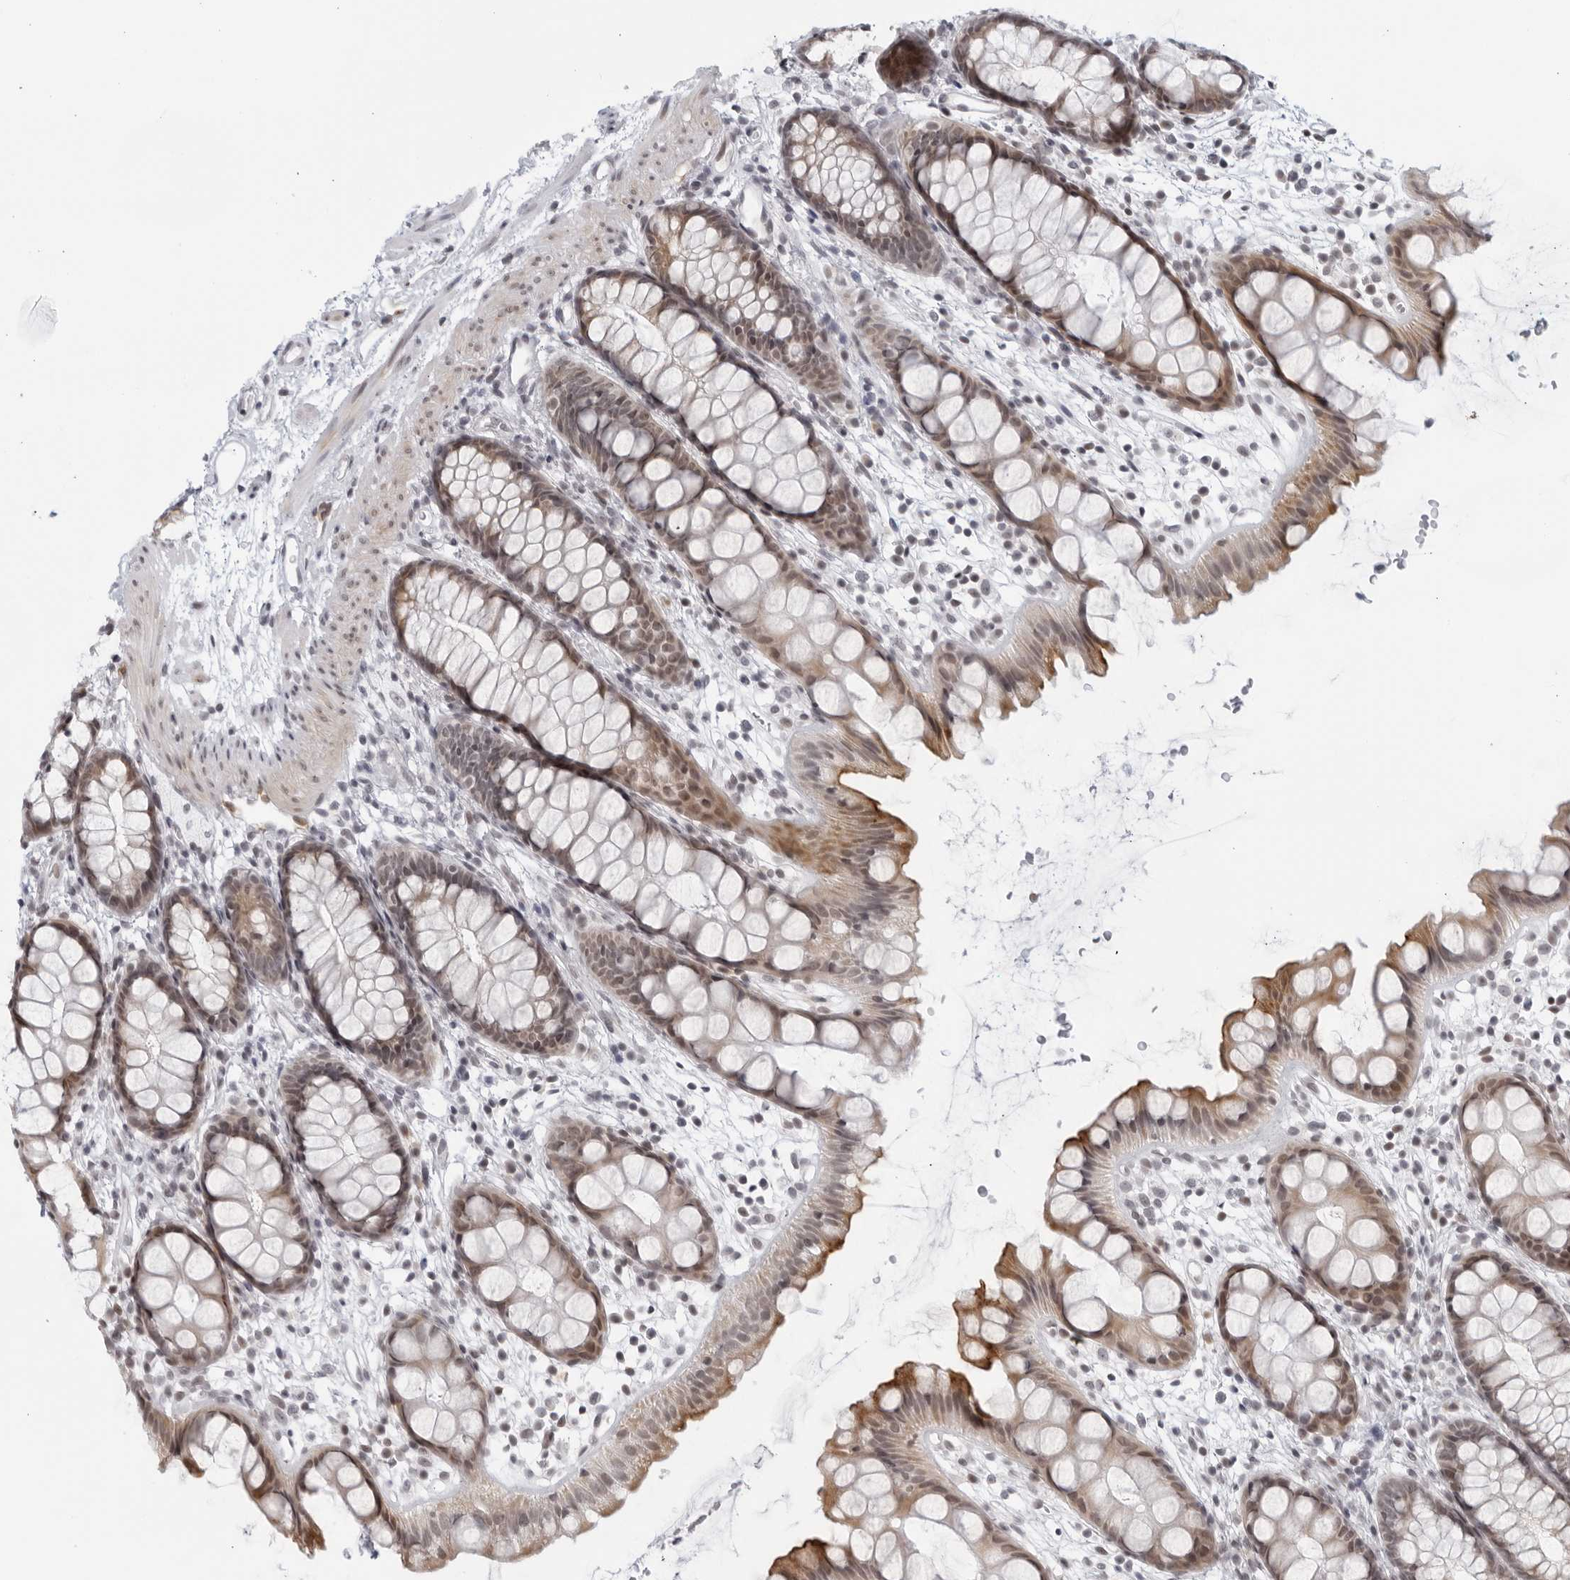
{"staining": {"intensity": "moderate", "quantity": "25%-75%", "location": "cytoplasmic/membranous"}, "tissue": "rectum", "cell_type": "Glandular cells", "image_type": "normal", "snomed": [{"axis": "morphology", "description": "Normal tissue, NOS"}, {"axis": "topography", "description": "Rectum"}], "caption": "The histopathology image displays a brown stain indicating the presence of a protein in the cytoplasmic/membranous of glandular cells in rectum.", "gene": "RAB11FIP3", "patient": {"sex": "female", "age": 65}}